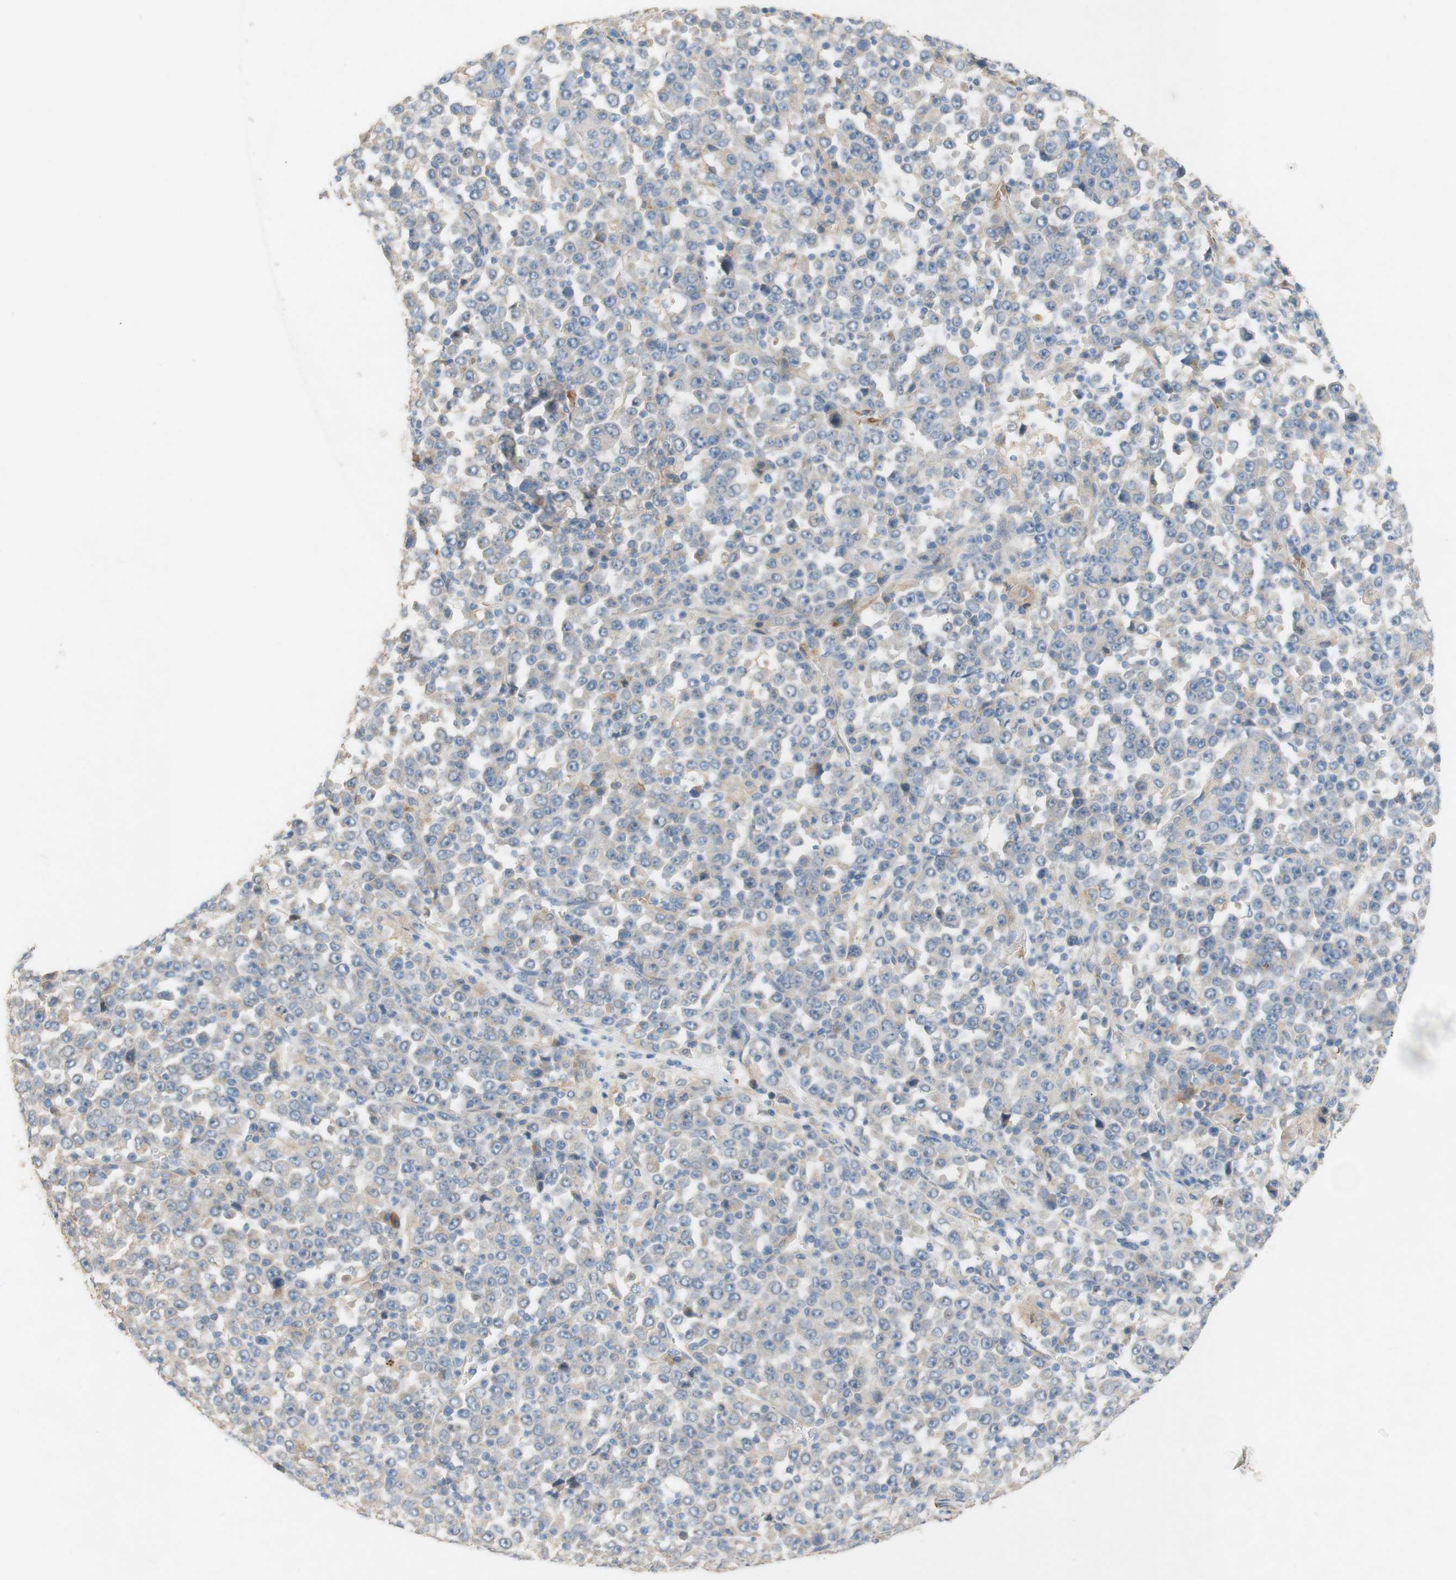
{"staining": {"intensity": "negative", "quantity": "none", "location": "none"}, "tissue": "stomach cancer", "cell_type": "Tumor cells", "image_type": "cancer", "snomed": [{"axis": "morphology", "description": "Normal tissue, NOS"}, {"axis": "morphology", "description": "Adenocarcinoma, NOS"}, {"axis": "topography", "description": "Stomach, upper"}, {"axis": "topography", "description": "Stomach"}], "caption": "Adenocarcinoma (stomach) was stained to show a protein in brown. There is no significant positivity in tumor cells.", "gene": "DKK3", "patient": {"sex": "male", "age": 59}}